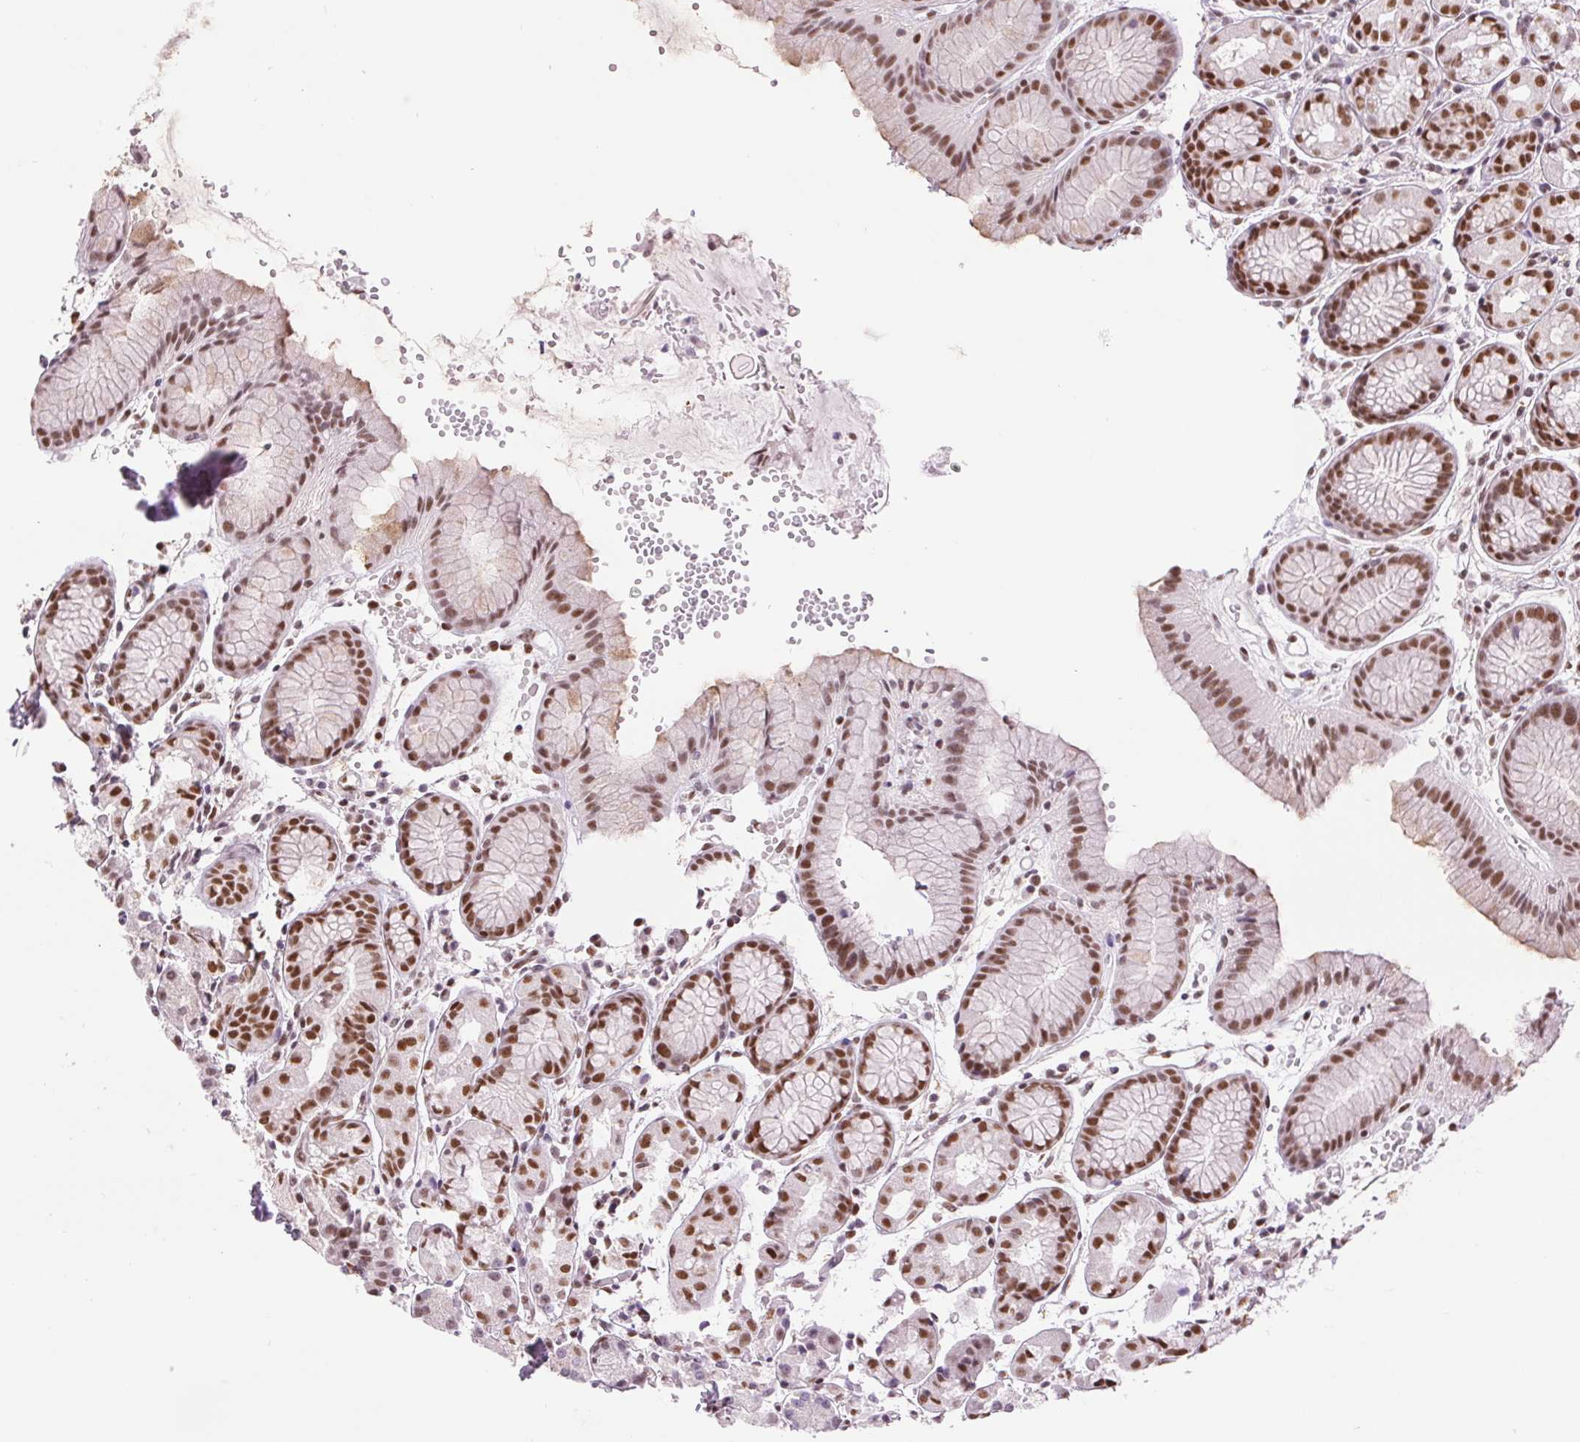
{"staining": {"intensity": "moderate", "quantity": ">75%", "location": "nuclear"}, "tissue": "stomach", "cell_type": "Glandular cells", "image_type": "normal", "snomed": [{"axis": "morphology", "description": "Normal tissue, NOS"}, {"axis": "topography", "description": "Stomach, upper"}], "caption": "An image of stomach stained for a protein exhibits moderate nuclear brown staining in glandular cells.", "gene": "ZFR2", "patient": {"sex": "male", "age": 47}}